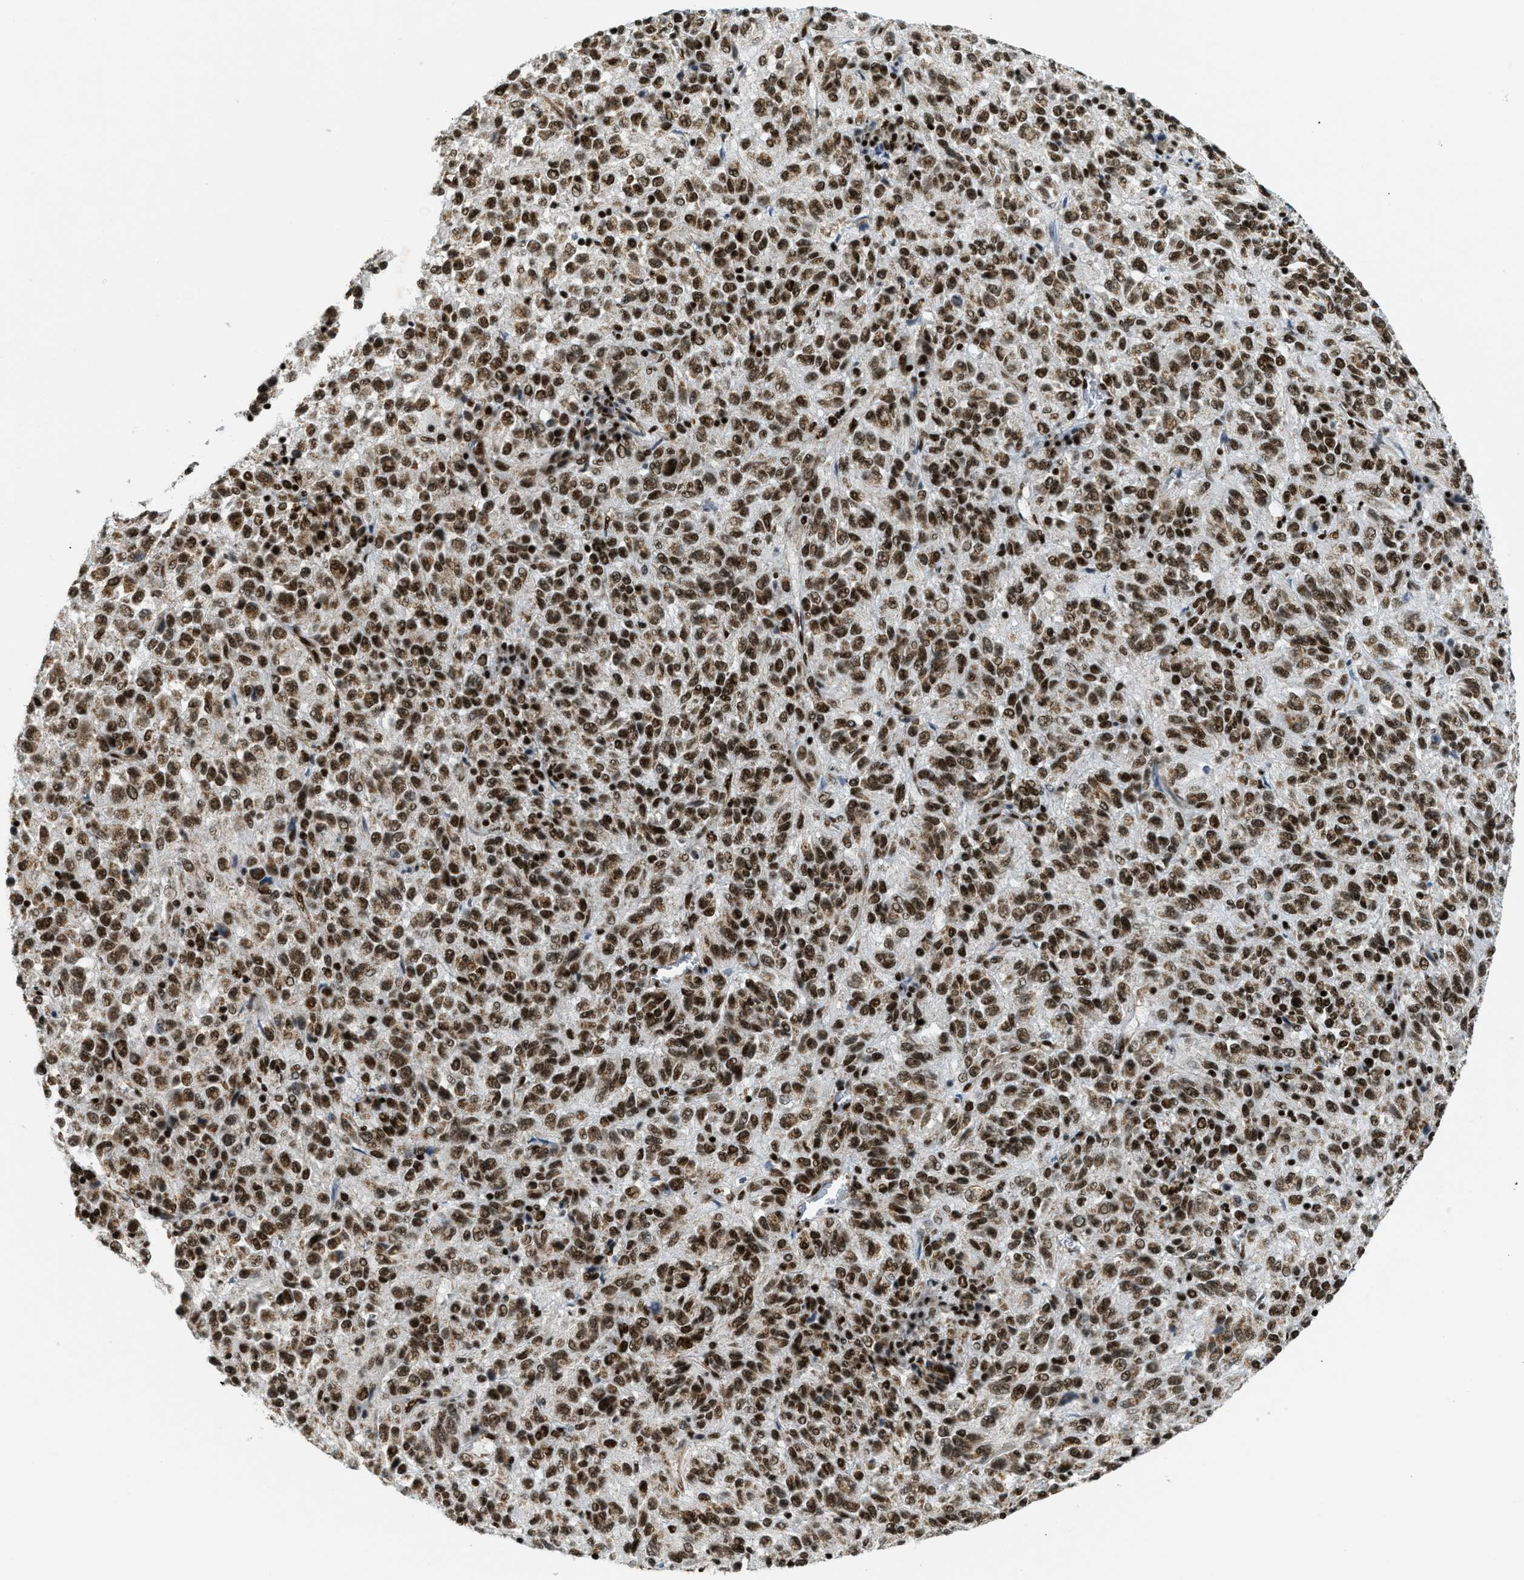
{"staining": {"intensity": "moderate", "quantity": ">75%", "location": "nuclear"}, "tissue": "melanoma", "cell_type": "Tumor cells", "image_type": "cancer", "snomed": [{"axis": "morphology", "description": "Malignant melanoma, Metastatic site"}, {"axis": "topography", "description": "Lung"}], "caption": "Immunohistochemical staining of melanoma exhibits moderate nuclear protein expression in about >75% of tumor cells.", "gene": "GABPB1", "patient": {"sex": "male", "age": 64}}